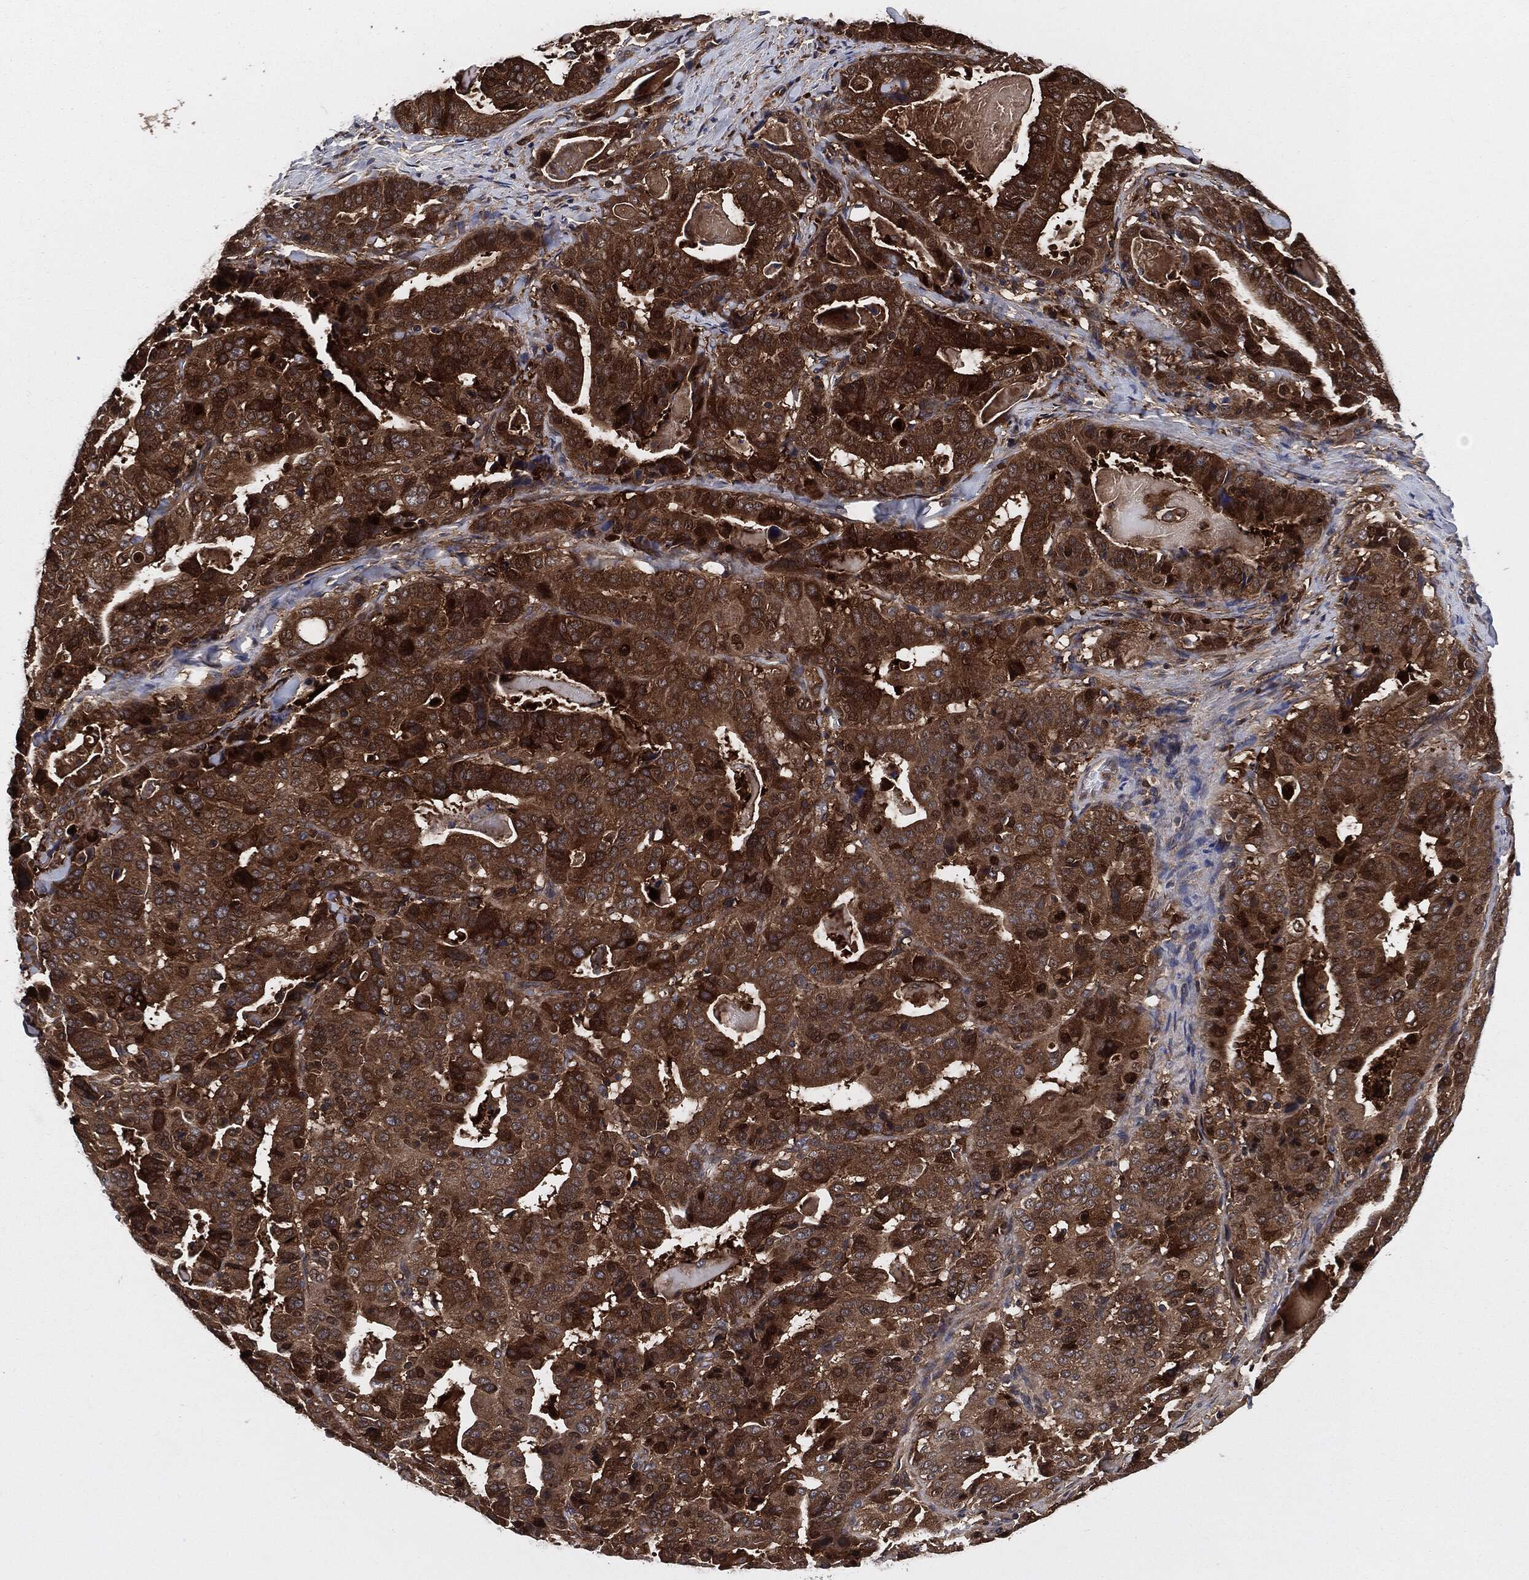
{"staining": {"intensity": "strong", "quantity": ">75%", "location": "cytoplasmic/membranous"}, "tissue": "stomach cancer", "cell_type": "Tumor cells", "image_type": "cancer", "snomed": [{"axis": "morphology", "description": "Adenocarcinoma, NOS"}, {"axis": "topography", "description": "Stomach"}], "caption": "High-power microscopy captured an IHC histopathology image of stomach cancer (adenocarcinoma), revealing strong cytoplasmic/membranous positivity in approximately >75% of tumor cells. (DAB IHC, brown staining for protein, blue staining for nuclei).", "gene": "XPNPEP1", "patient": {"sex": "male", "age": 48}}